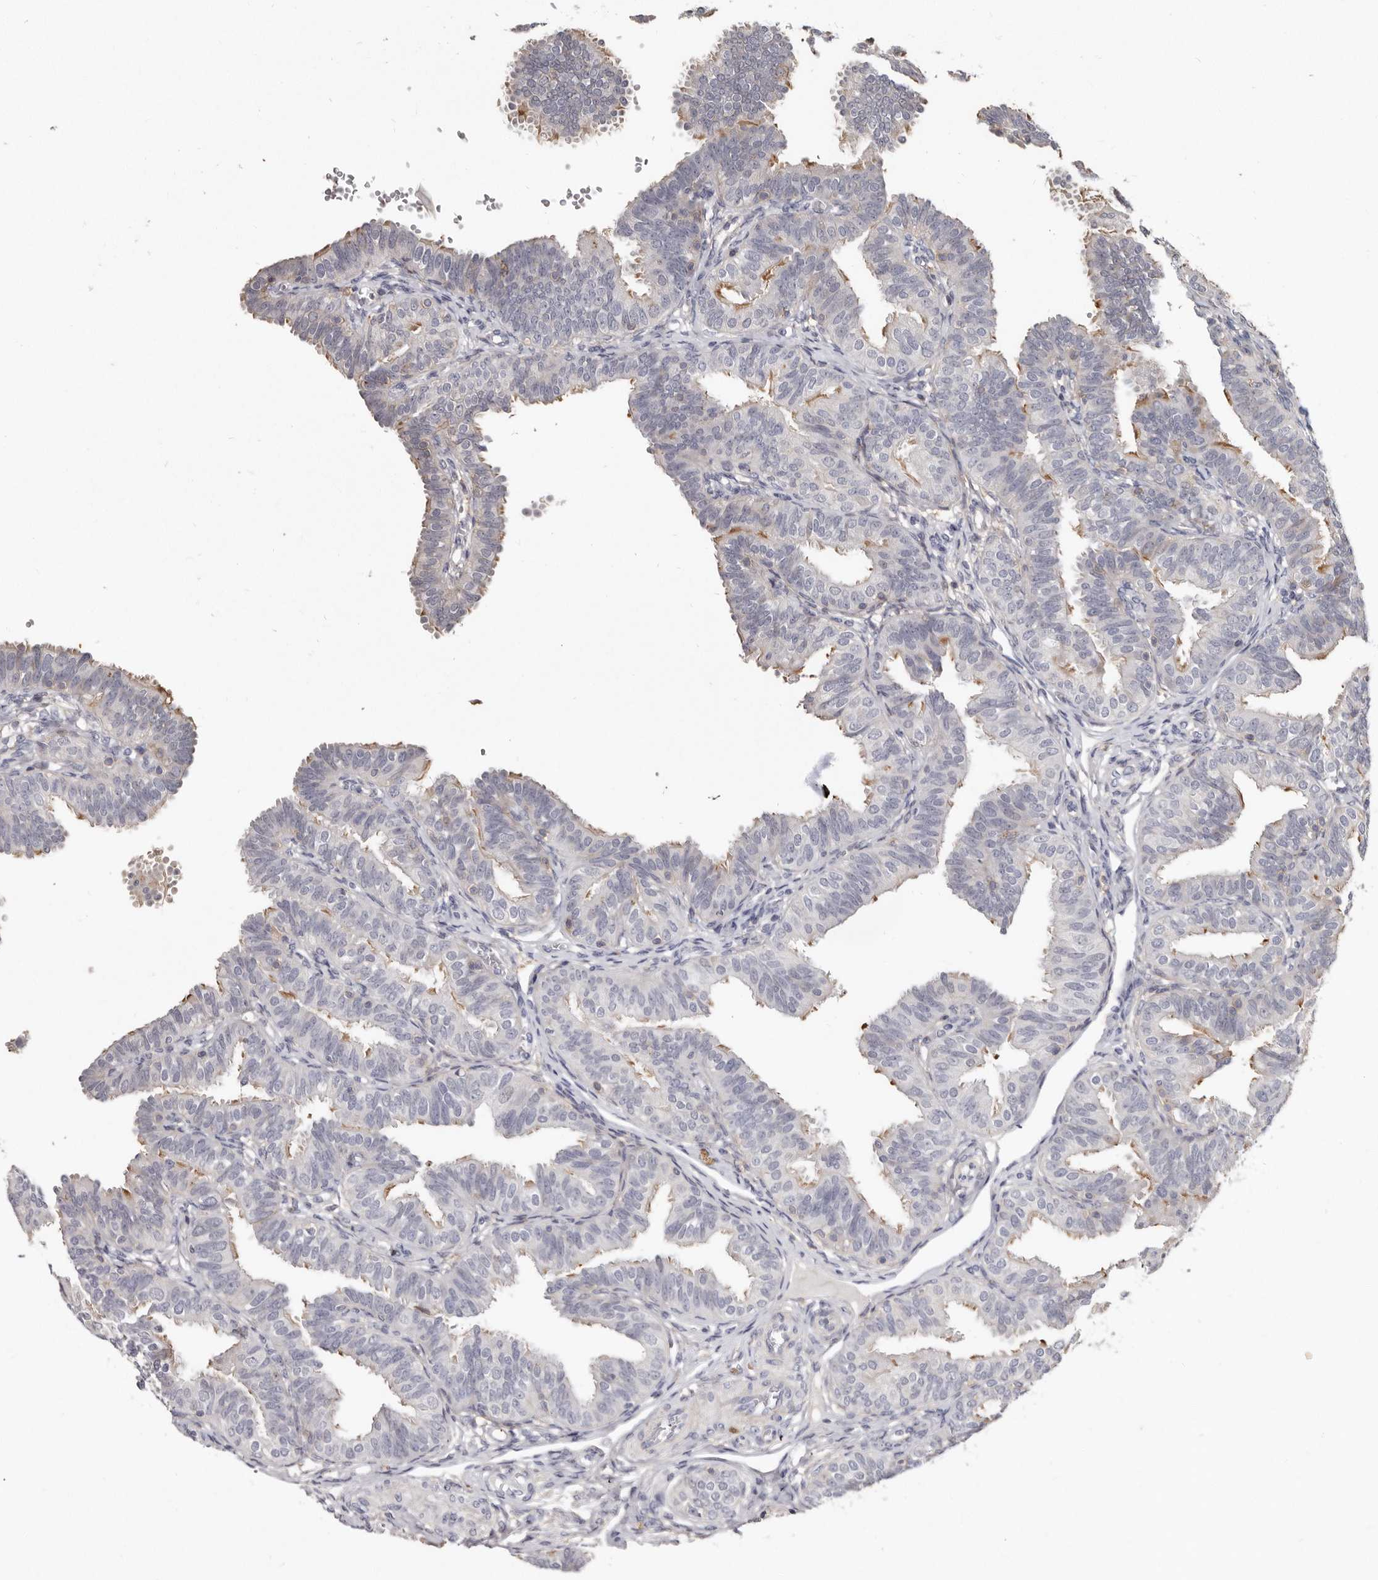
{"staining": {"intensity": "moderate", "quantity": "25%-75%", "location": "cytoplasmic/membranous"}, "tissue": "fallopian tube", "cell_type": "Glandular cells", "image_type": "normal", "snomed": [{"axis": "morphology", "description": "Normal tissue, NOS"}, {"axis": "topography", "description": "Fallopian tube"}], "caption": "DAB immunohistochemical staining of unremarkable fallopian tube shows moderate cytoplasmic/membranous protein expression in about 25%-75% of glandular cells.", "gene": "KIF26B", "patient": {"sex": "female", "age": 35}}